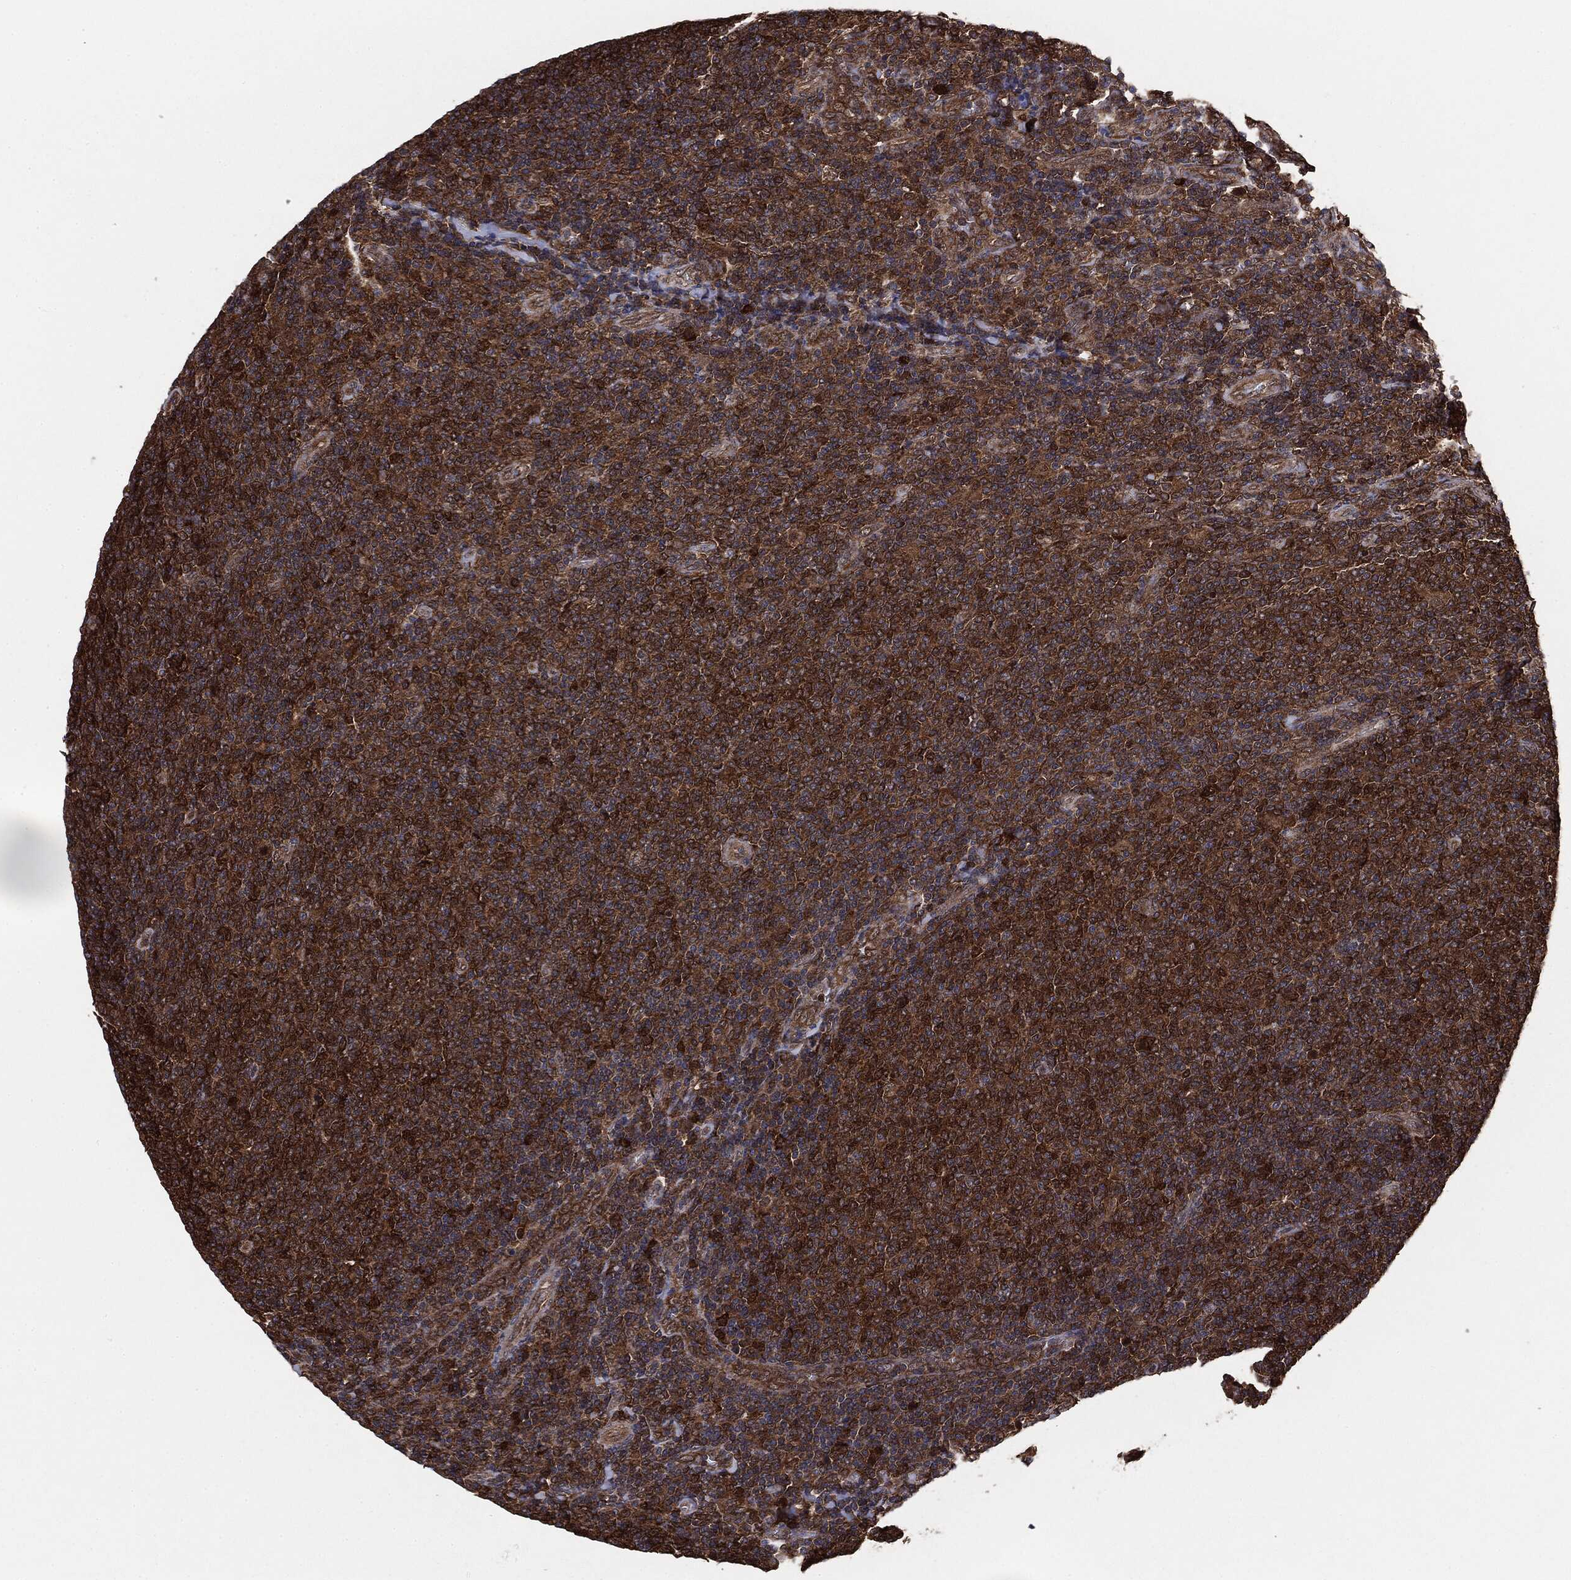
{"staining": {"intensity": "strong", "quantity": ">75%", "location": "cytoplasmic/membranous"}, "tissue": "lymphoma", "cell_type": "Tumor cells", "image_type": "cancer", "snomed": [{"axis": "morphology", "description": "Malignant lymphoma, non-Hodgkin's type, Low grade"}, {"axis": "topography", "description": "Lymph node"}], "caption": "About >75% of tumor cells in human lymphoma reveal strong cytoplasmic/membranous protein expression as visualized by brown immunohistochemical staining.", "gene": "NME1", "patient": {"sex": "male", "age": 52}}